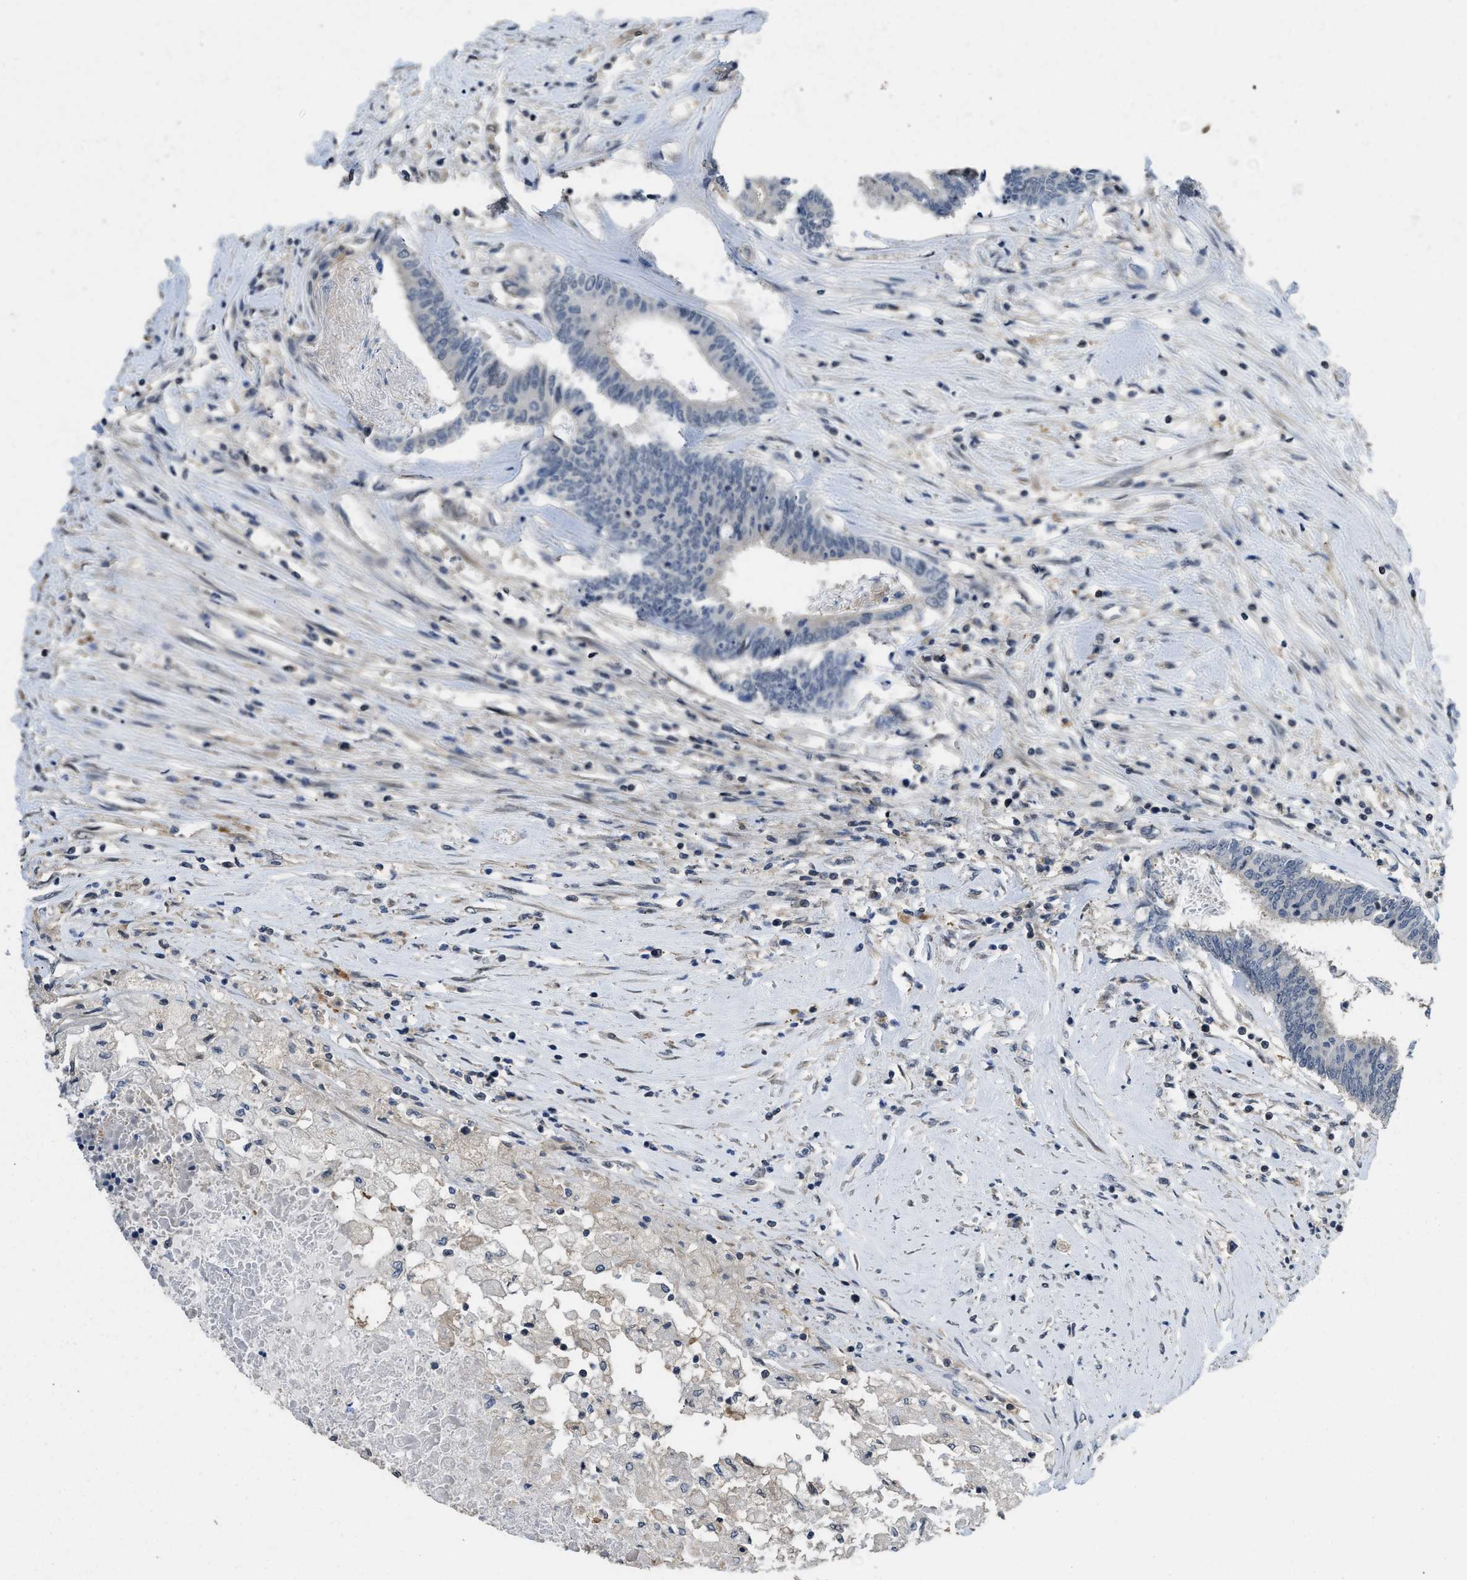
{"staining": {"intensity": "weak", "quantity": "<25%", "location": "nuclear"}, "tissue": "colorectal cancer", "cell_type": "Tumor cells", "image_type": "cancer", "snomed": [{"axis": "morphology", "description": "Adenocarcinoma, NOS"}, {"axis": "topography", "description": "Rectum"}], "caption": "An immunohistochemistry photomicrograph of colorectal adenocarcinoma is shown. There is no staining in tumor cells of colorectal adenocarcinoma. (IHC, brightfield microscopy, high magnification).", "gene": "TES", "patient": {"sex": "male", "age": 63}}